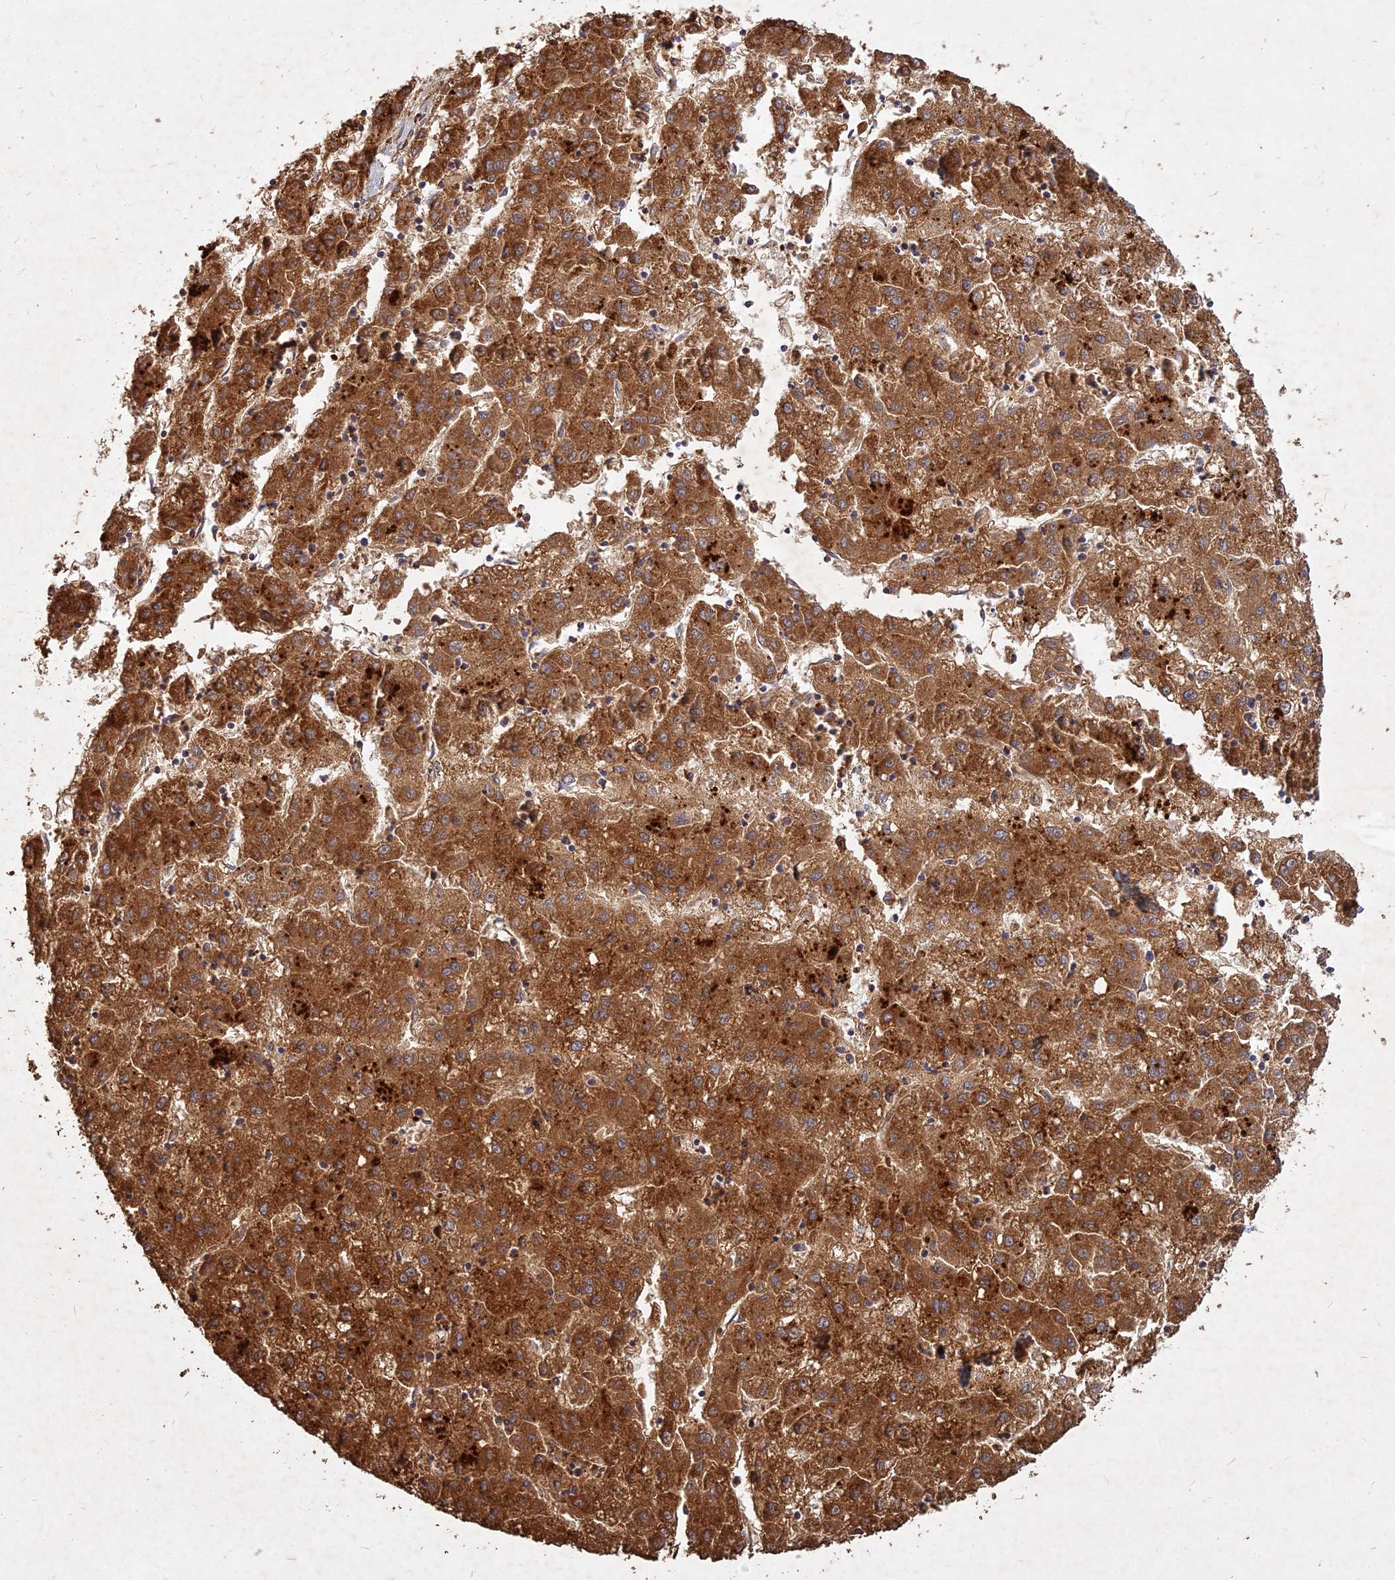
{"staining": {"intensity": "strong", "quantity": ">75%", "location": "cytoplasmic/membranous"}, "tissue": "liver cancer", "cell_type": "Tumor cells", "image_type": "cancer", "snomed": [{"axis": "morphology", "description": "Carcinoma, Hepatocellular, NOS"}, {"axis": "topography", "description": "Liver"}], "caption": "Protein staining displays strong cytoplasmic/membranous expression in approximately >75% of tumor cells in liver cancer.", "gene": "UBE2W", "patient": {"sex": "male", "age": 72}}